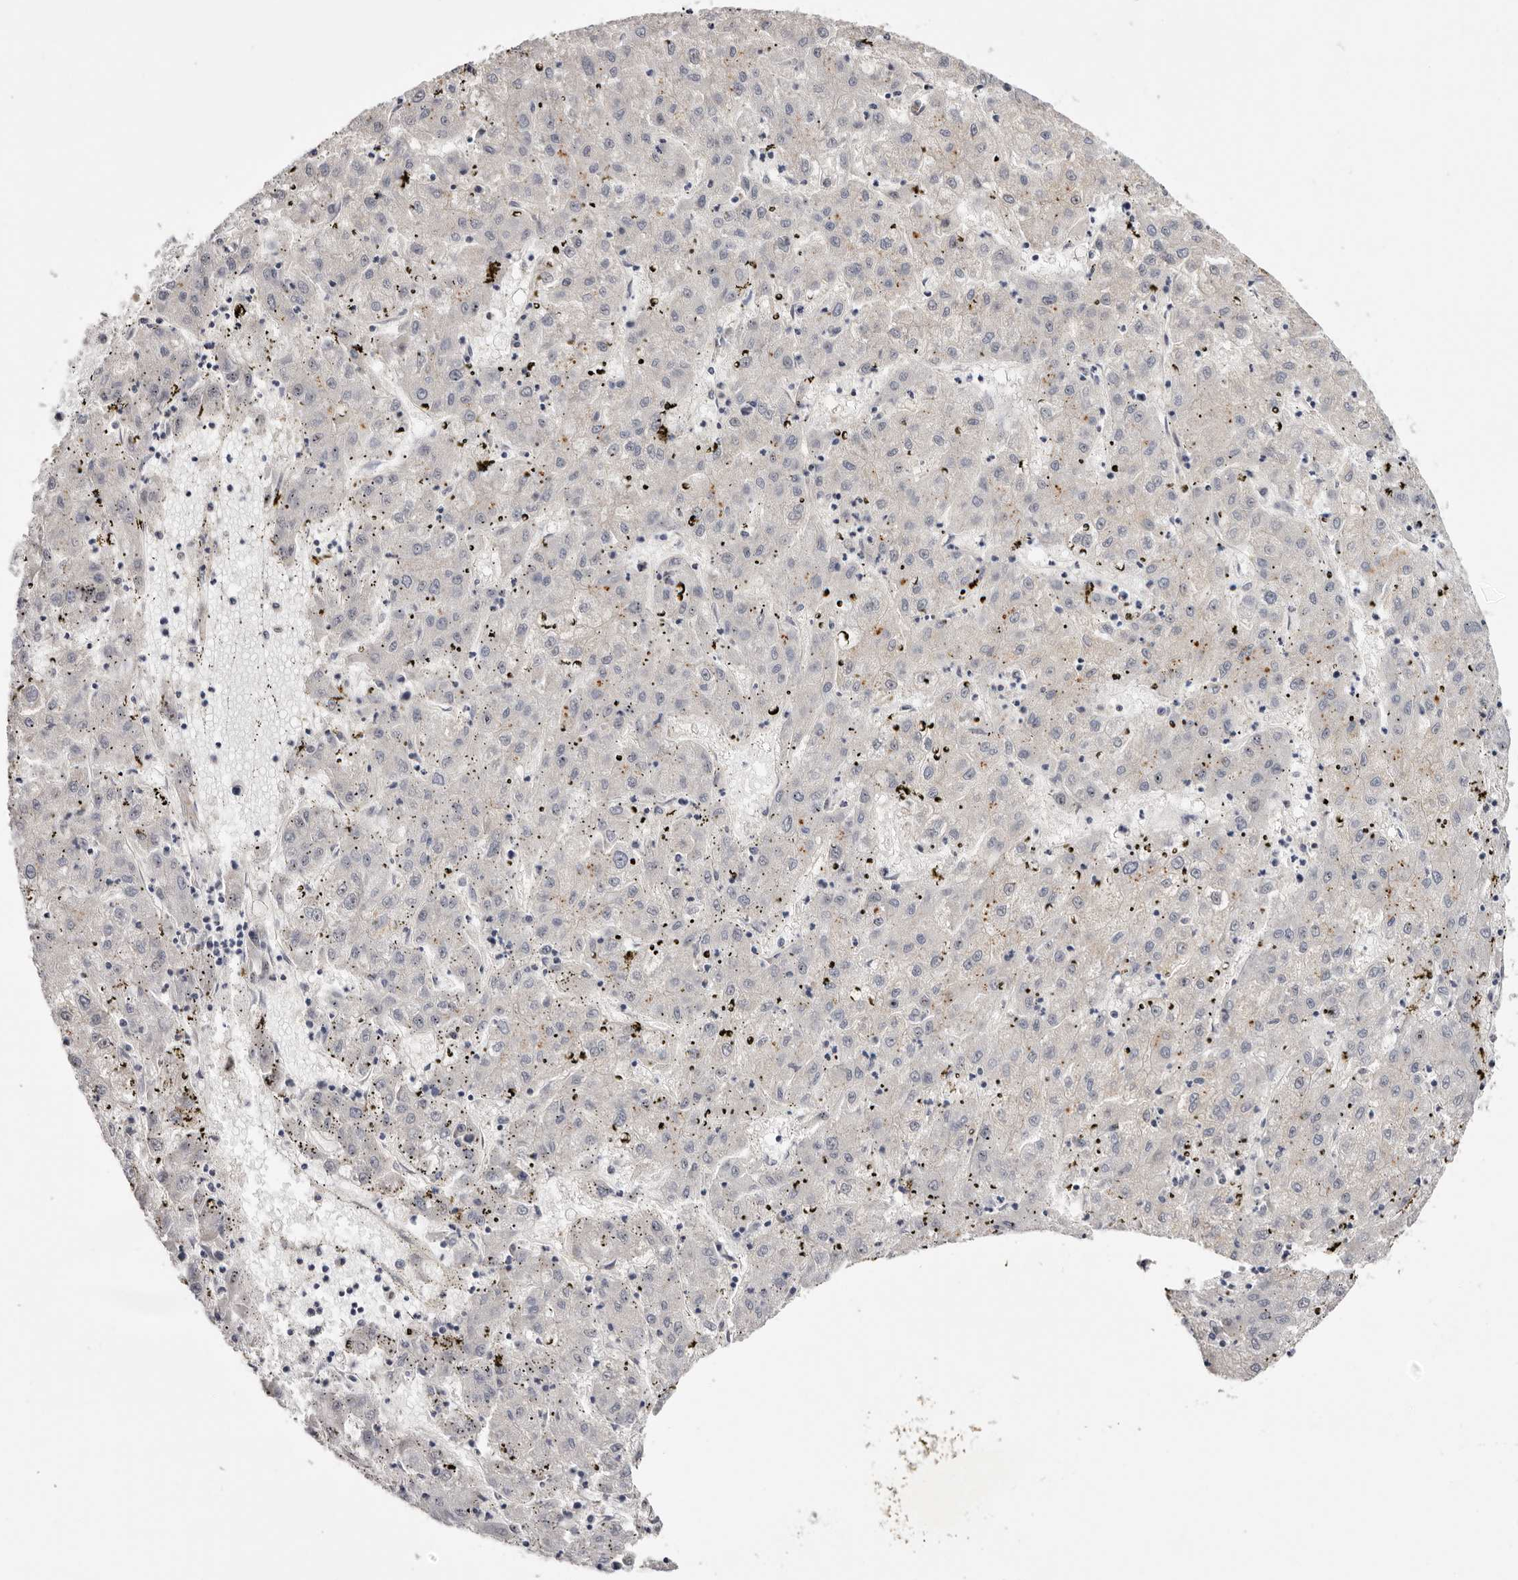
{"staining": {"intensity": "negative", "quantity": "none", "location": "none"}, "tissue": "liver cancer", "cell_type": "Tumor cells", "image_type": "cancer", "snomed": [{"axis": "morphology", "description": "Carcinoma, Hepatocellular, NOS"}, {"axis": "topography", "description": "Liver"}], "caption": "This photomicrograph is of liver cancer stained with IHC to label a protein in brown with the nuclei are counter-stained blue. There is no positivity in tumor cells.", "gene": "PANK4", "patient": {"sex": "male", "age": 72}}